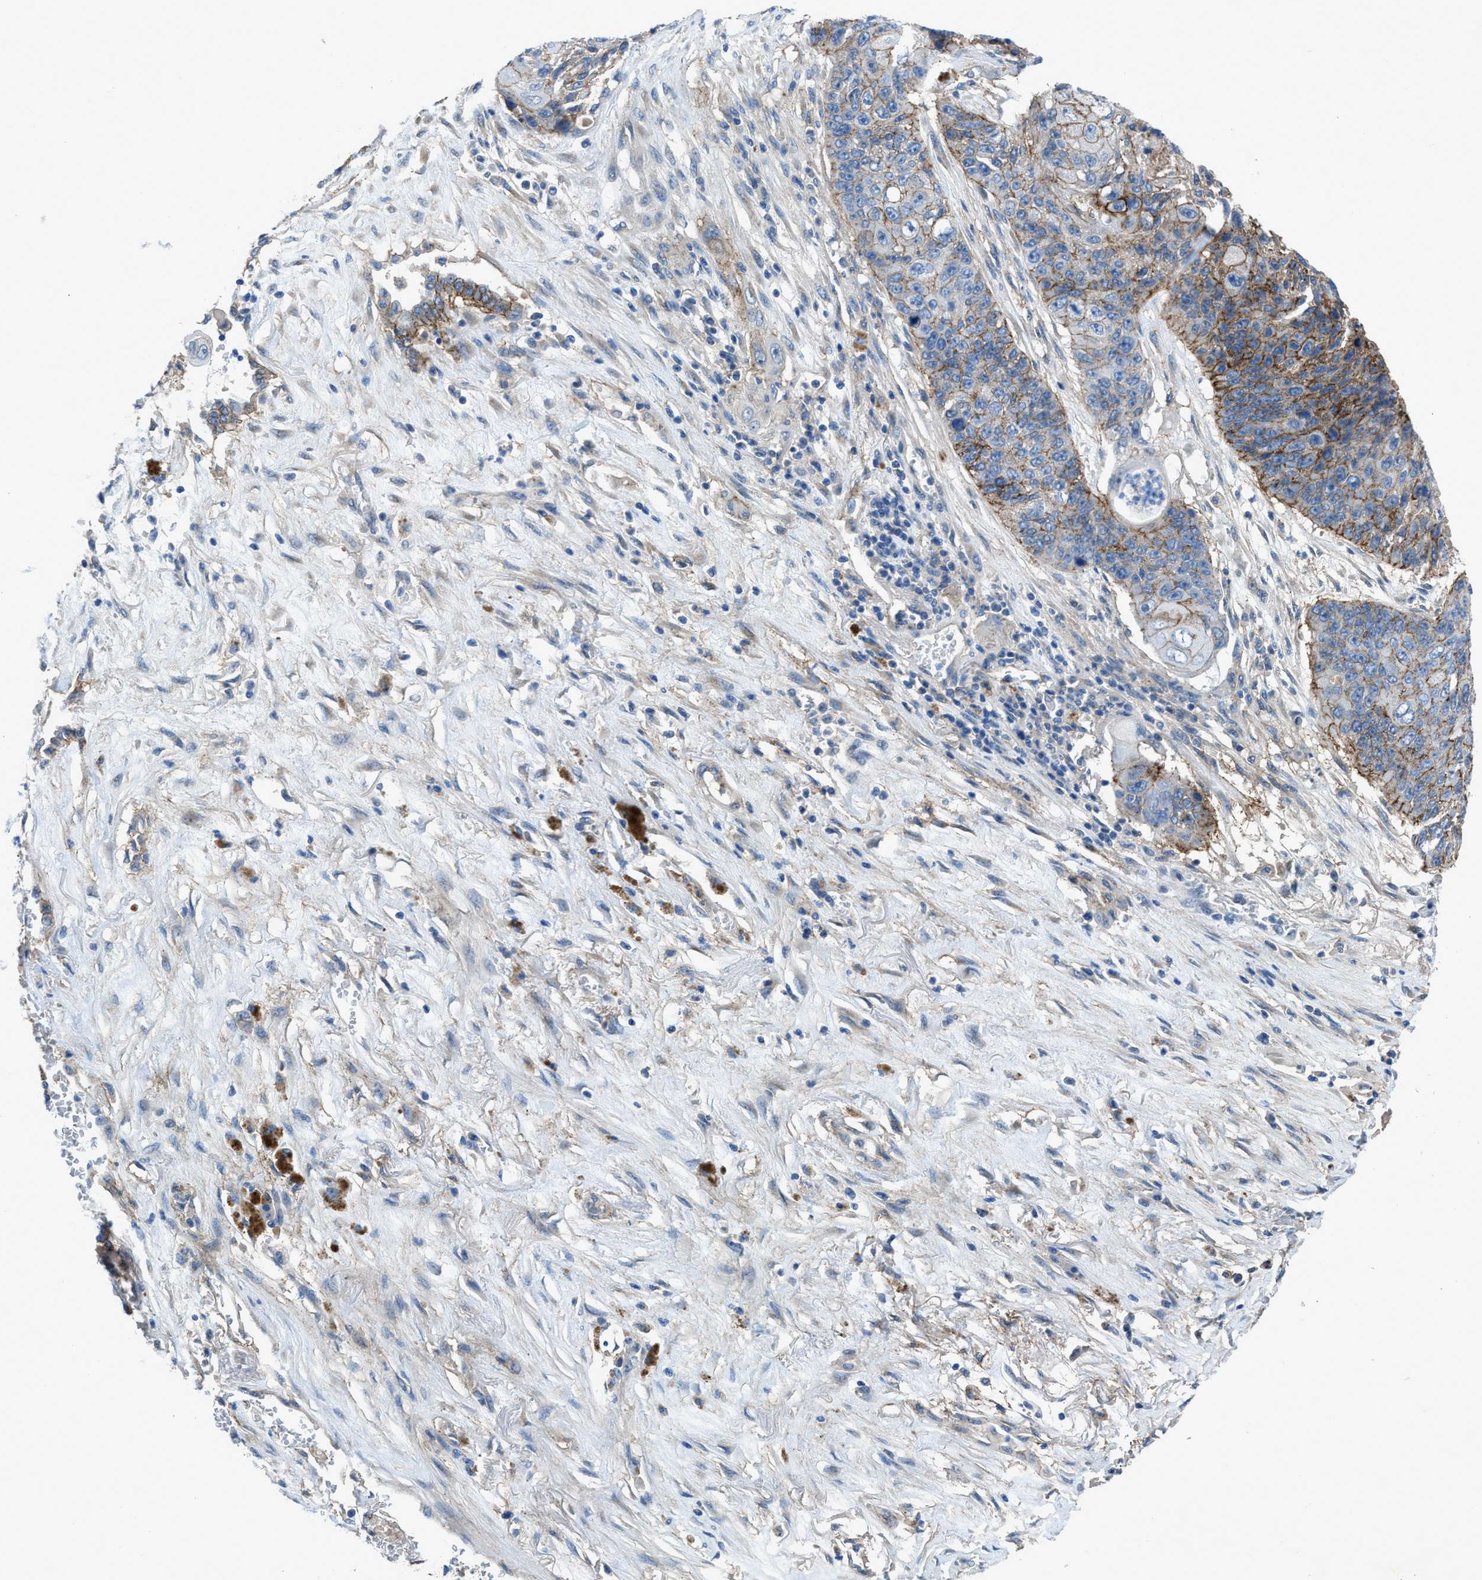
{"staining": {"intensity": "moderate", "quantity": ">75%", "location": "cytoplasmic/membranous"}, "tissue": "lung cancer", "cell_type": "Tumor cells", "image_type": "cancer", "snomed": [{"axis": "morphology", "description": "Squamous cell carcinoma, NOS"}, {"axis": "topography", "description": "Lung"}], "caption": "Human lung cancer (squamous cell carcinoma) stained for a protein (brown) shows moderate cytoplasmic/membranous positive positivity in approximately >75% of tumor cells.", "gene": "PTGFRN", "patient": {"sex": "male", "age": 61}}